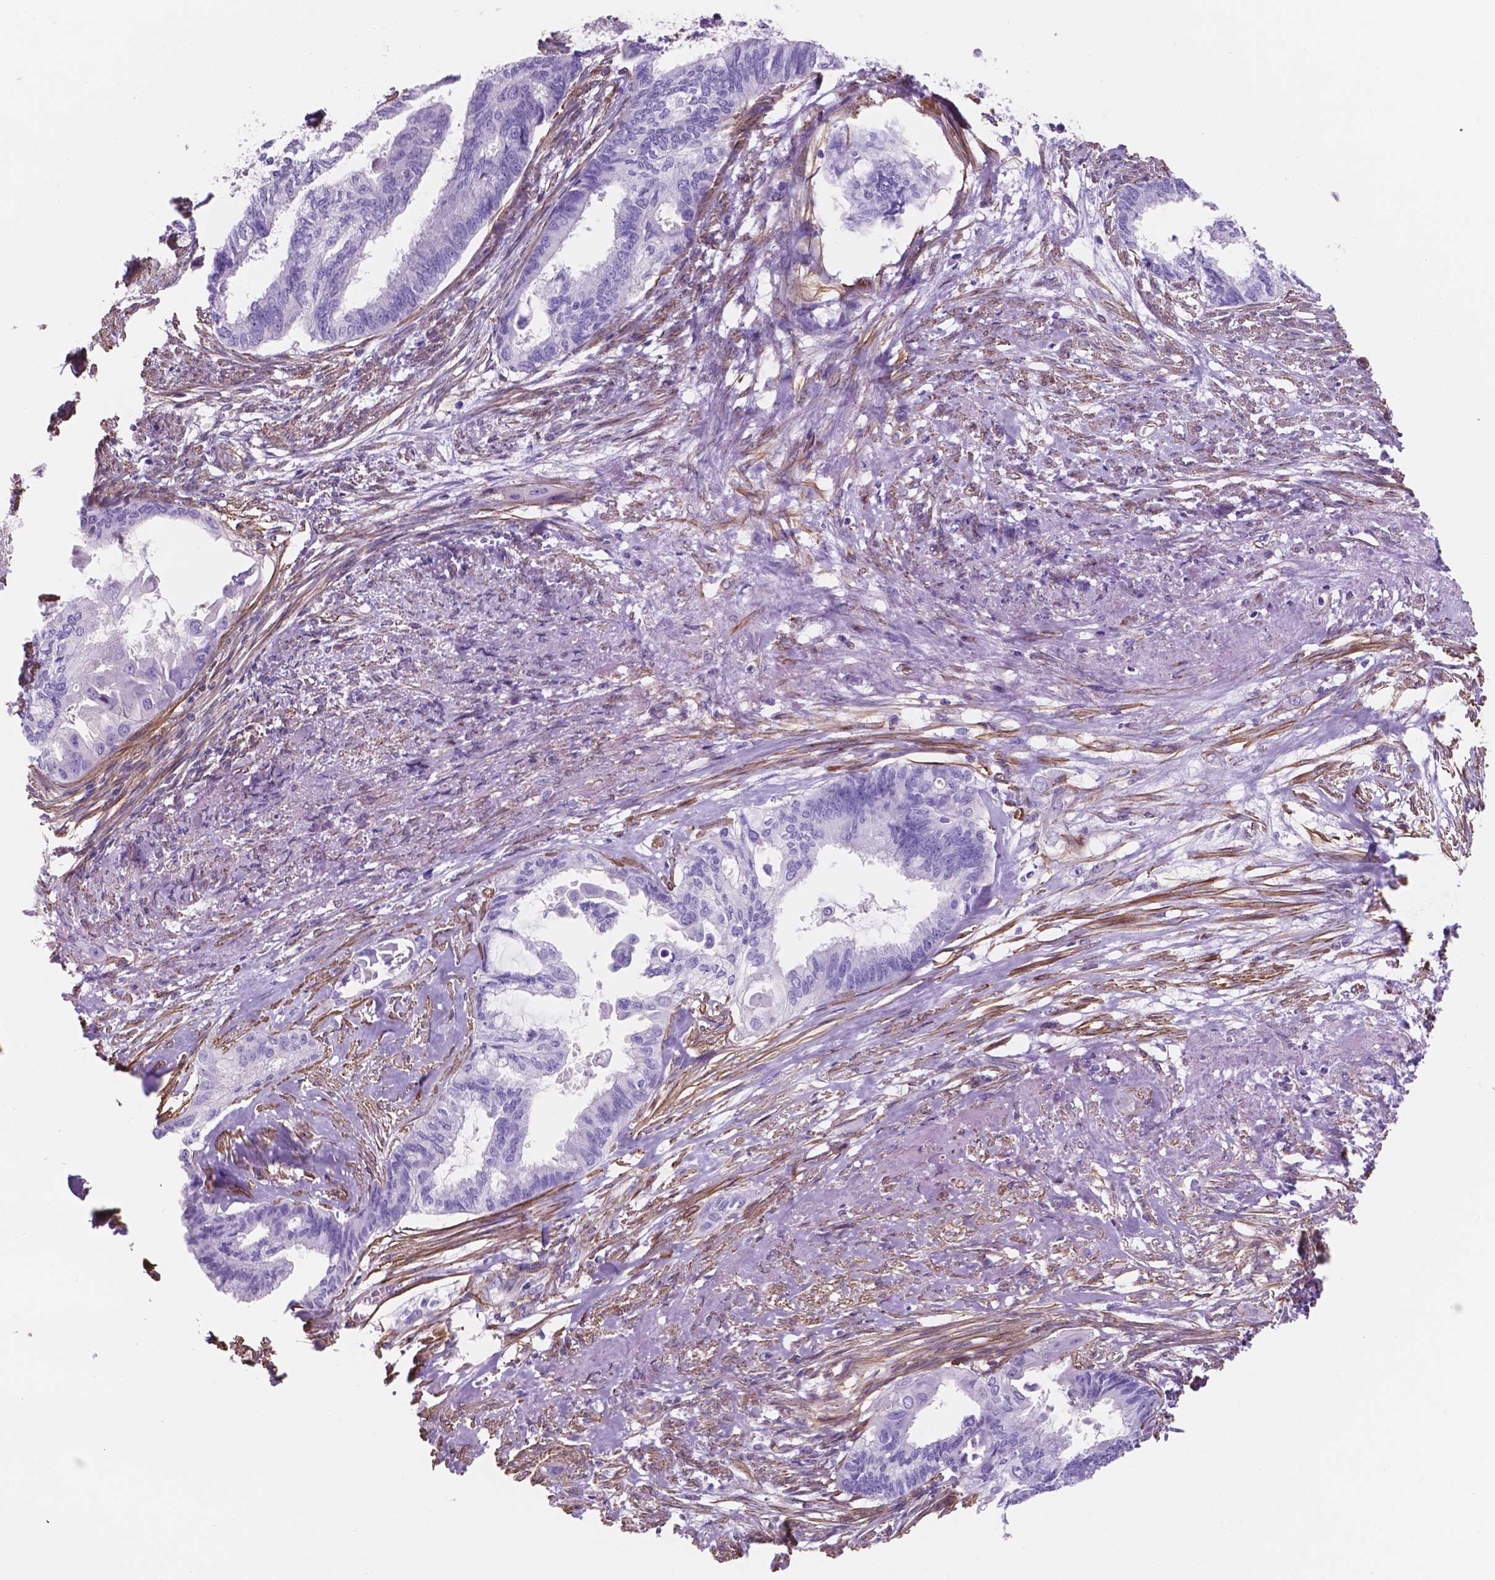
{"staining": {"intensity": "negative", "quantity": "none", "location": "none"}, "tissue": "endometrial cancer", "cell_type": "Tumor cells", "image_type": "cancer", "snomed": [{"axis": "morphology", "description": "Adenocarcinoma, NOS"}, {"axis": "topography", "description": "Endometrium"}], "caption": "The histopathology image demonstrates no significant expression in tumor cells of endometrial adenocarcinoma.", "gene": "TOR2A", "patient": {"sex": "female", "age": 86}}